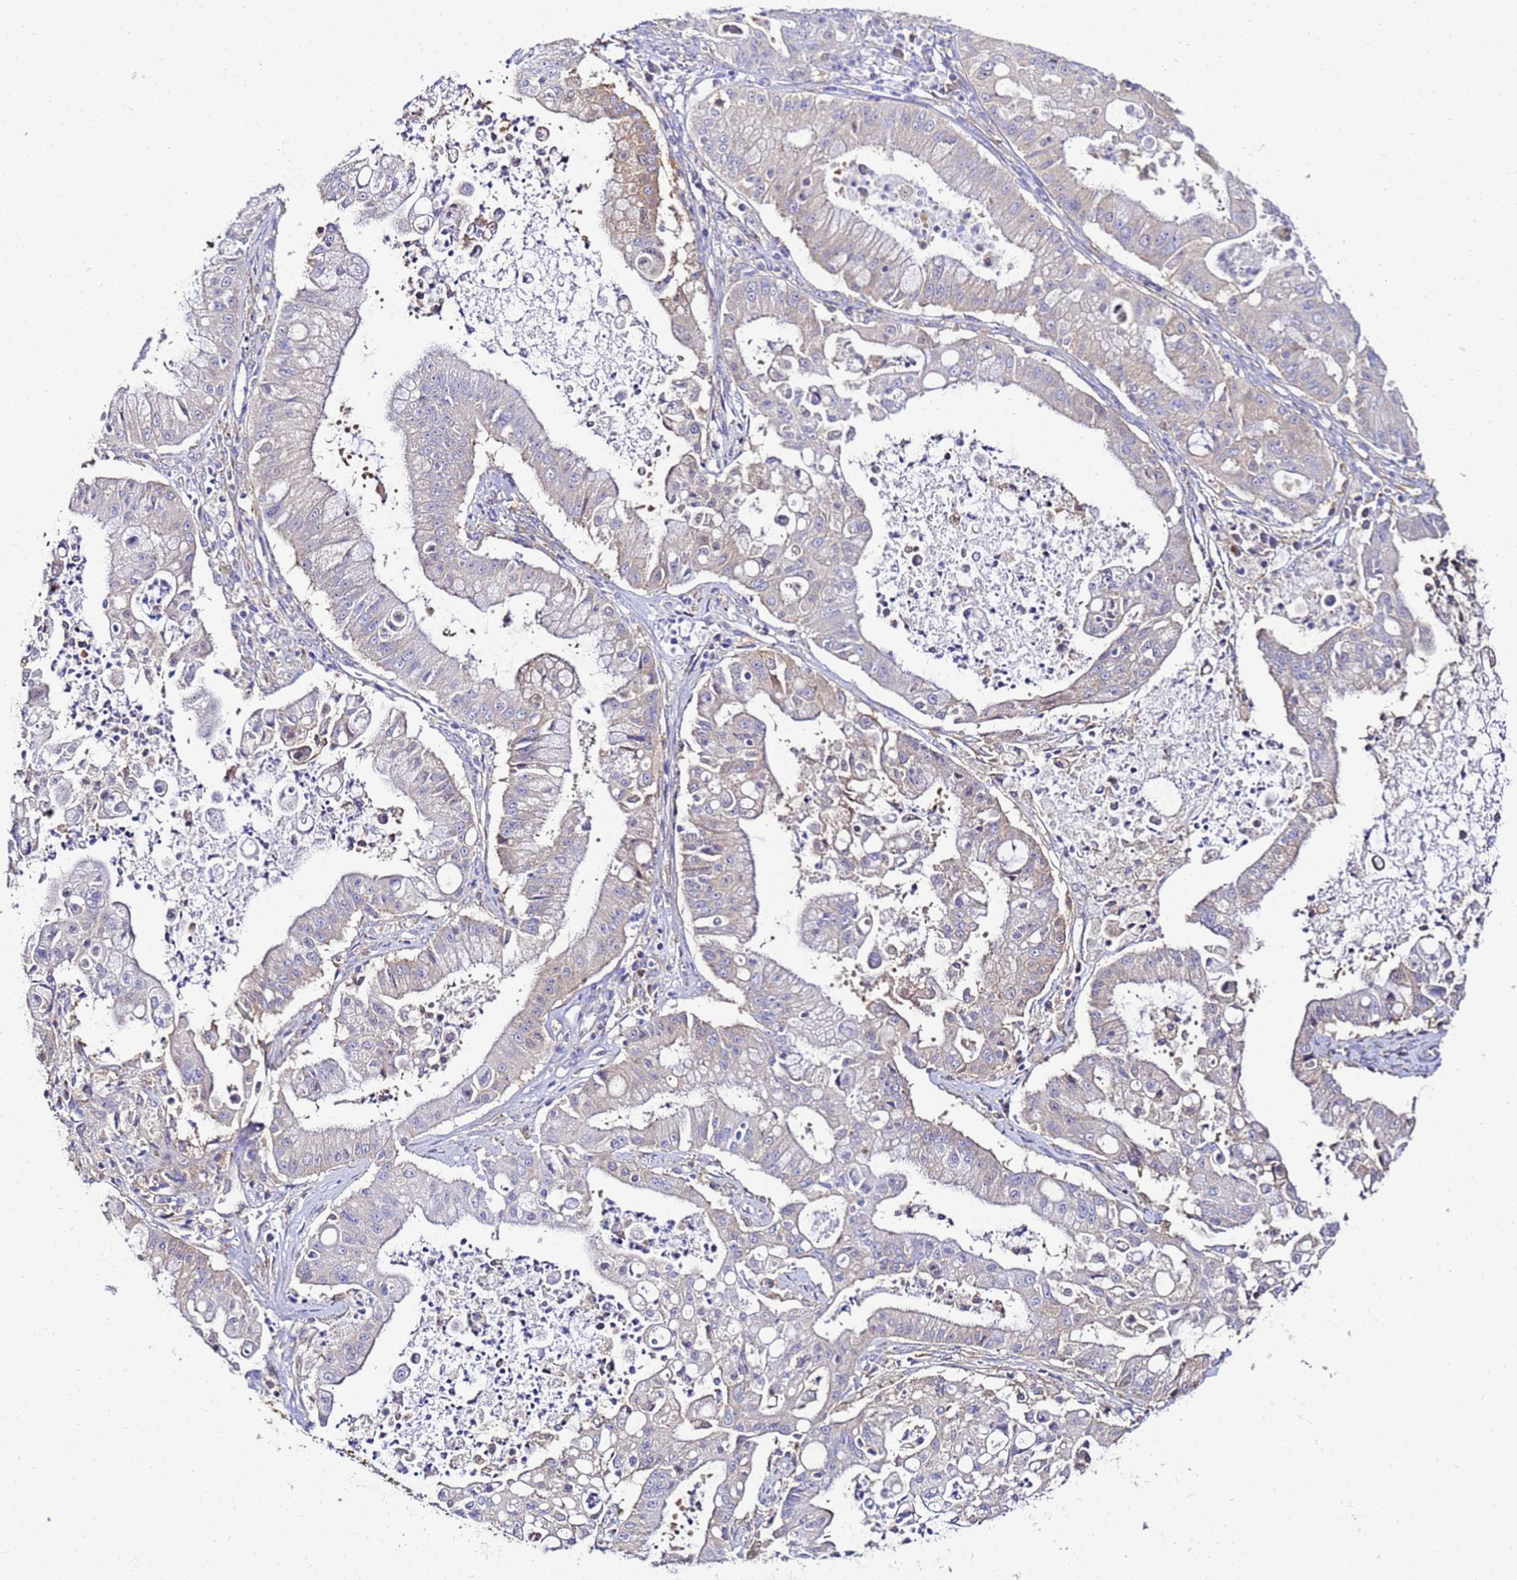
{"staining": {"intensity": "negative", "quantity": "none", "location": "none"}, "tissue": "ovarian cancer", "cell_type": "Tumor cells", "image_type": "cancer", "snomed": [{"axis": "morphology", "description": "Cystadenocarcinoma, mucinous, NOS"}, {"axis": "topography", "description": "Ovary"}], "caption": "Immunohistochemistry of mucinous cystadenocarcinoma (ovarian) displays no staining in tumor cells.", "gene": "NARS1", "patient": {"sex": "female", "age": 70}}